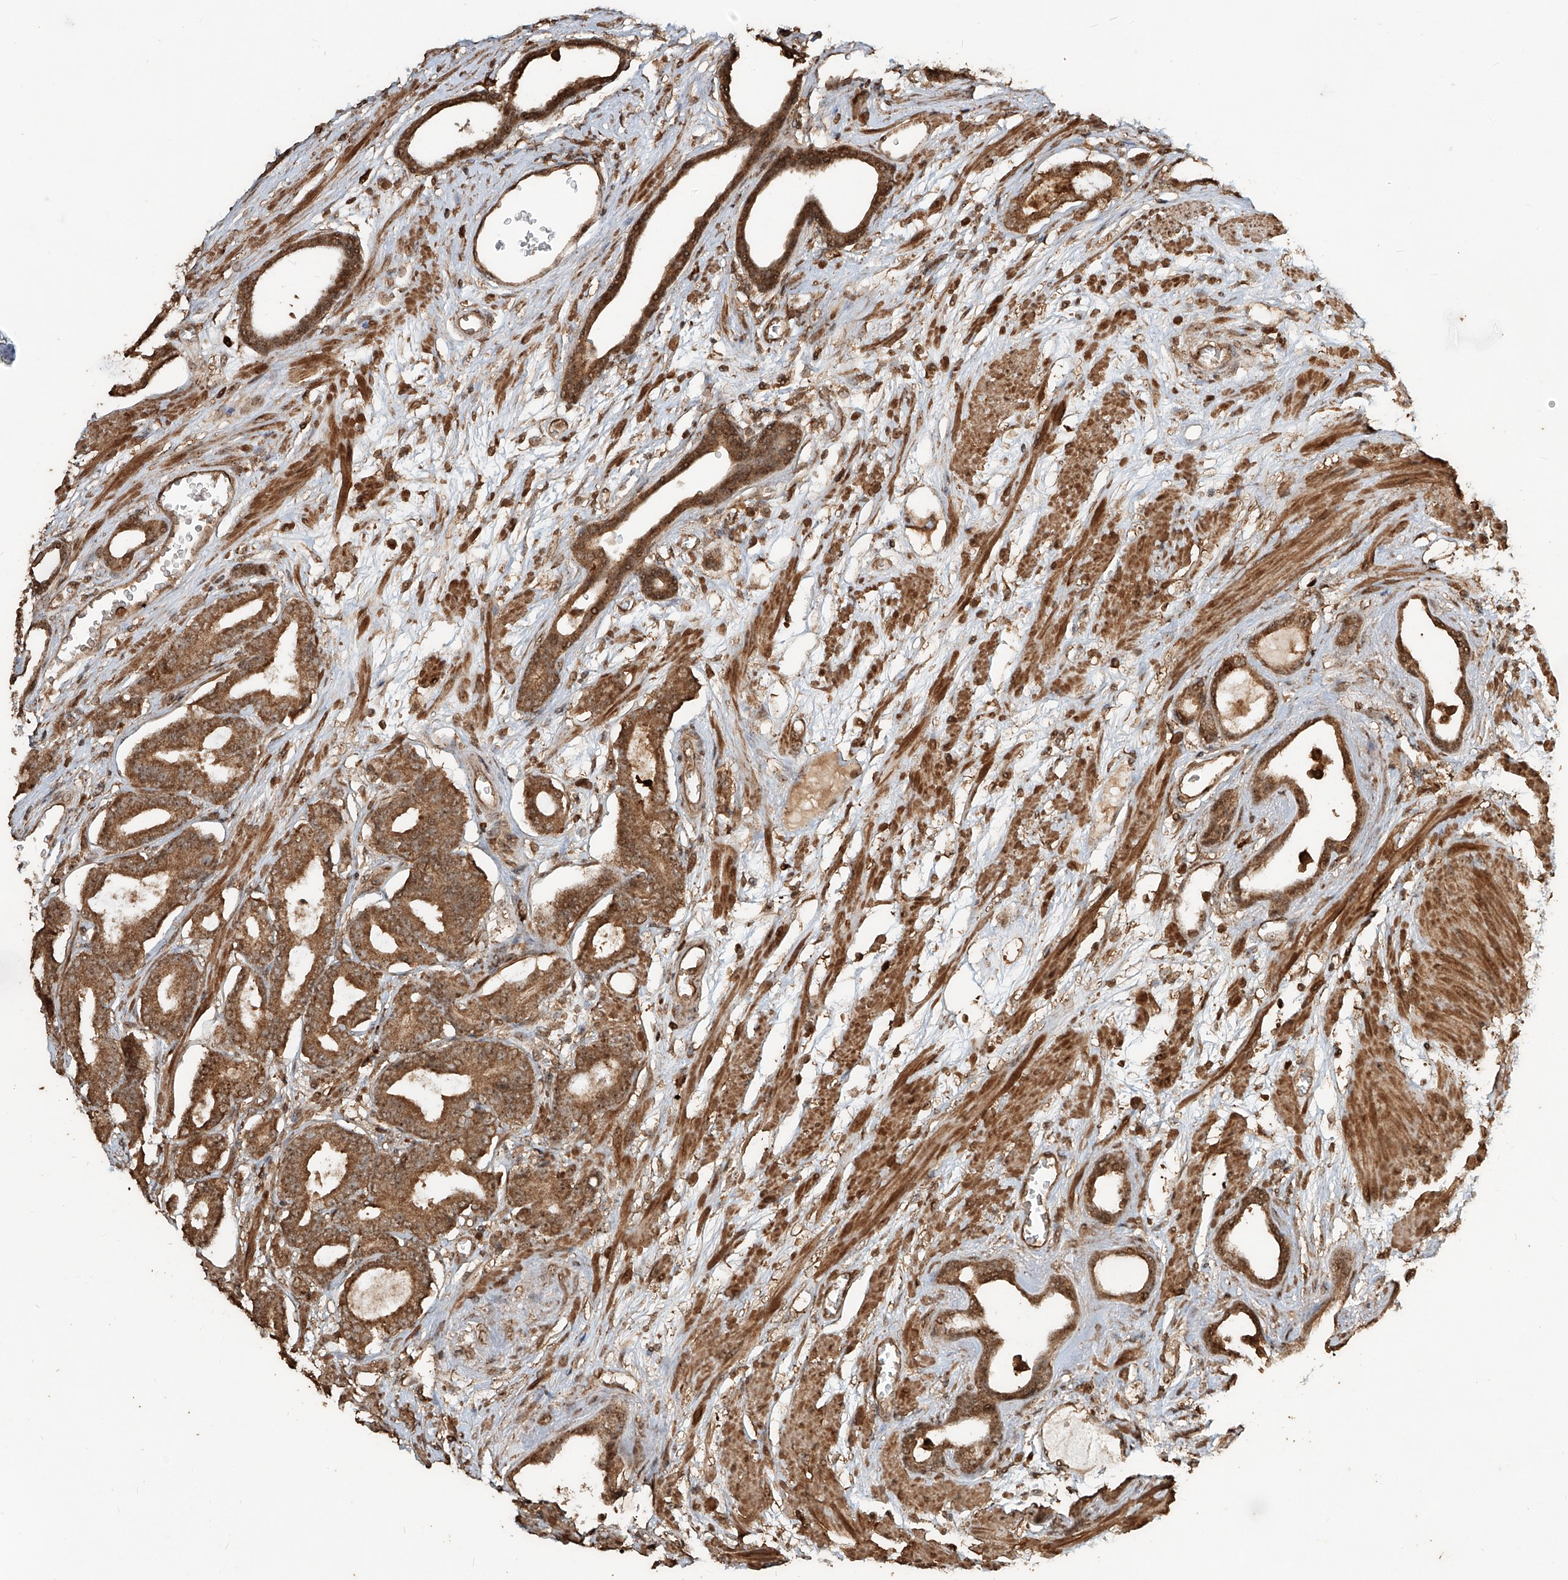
{"staining": {"intensity": "moderate", "quantity": ">75%", "location": "cytoplasmic/membranous"}, "tissue": "prostate cancer", "cell_type": "Tumor cells", "image_type": "cancer", "snomed": [{"axis": "morphology", "description": "Adenocarcinoma, Low grade"}, {"axis": "topography", "description": "Prostate"}], "caption": "An immunohistochemistry photomicrograph of neoplastic tissue is shown. Protein staining in brown highlights moderate cytoplasmic/membranous positivity in prostate cancer within tumor cells.", "gene": "ZNF660", "patient": {"sex": "male", "age": 60}}